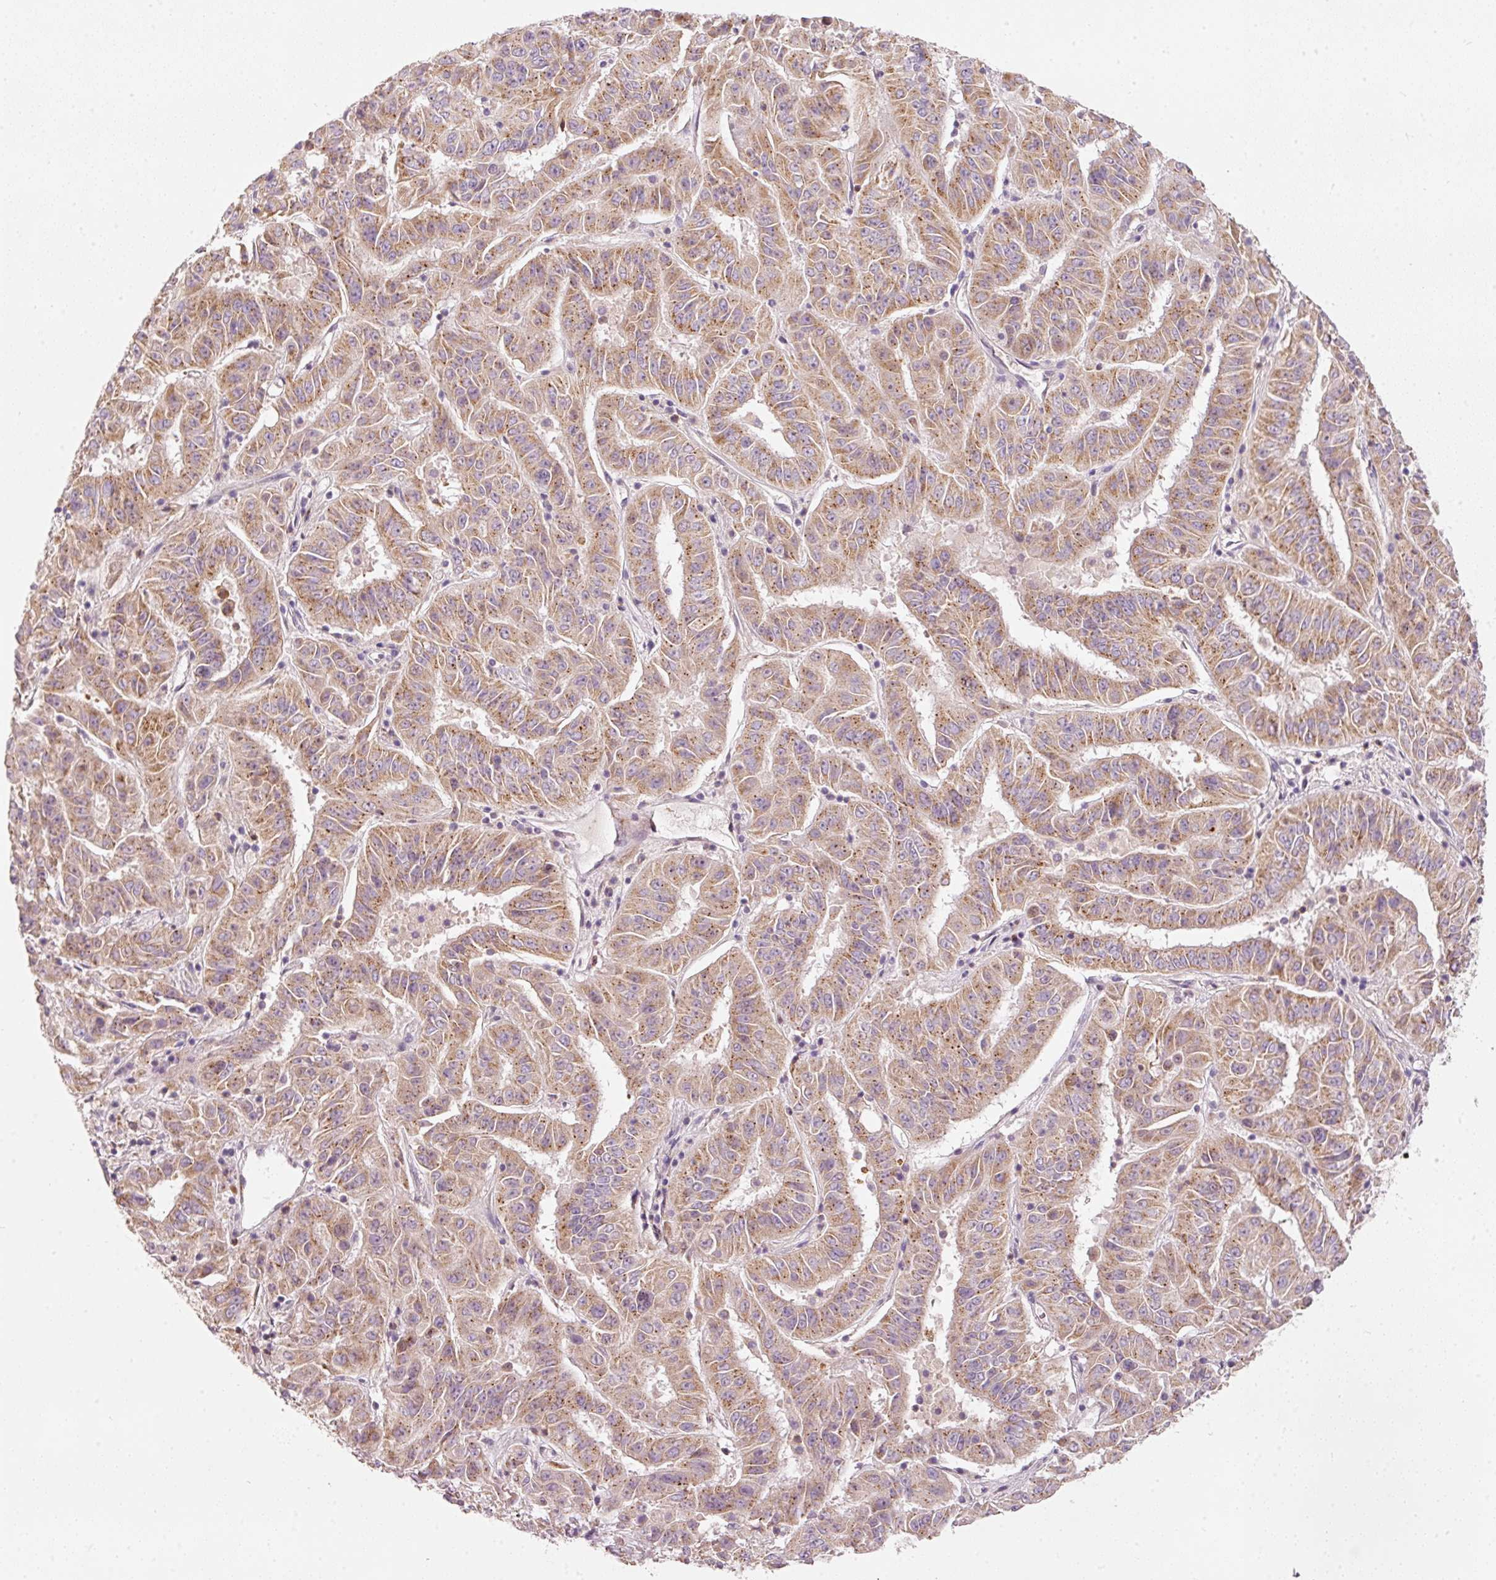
{"staining": {"intensity": "moderate", "quantity": ">75%", "location": "cytoplasmic/membranous"}, "tissue": "pancreatic cancer", "cell_type": "Tumor cells", "image_type": "cancer", "snomed": [{"axis": "morphology", "description": "Adenocarcinoma, NOS"}, {"axis": "topography", "description": "Pancreas"}], "caption": "Immunohistochemistry (IHC) of human pancreatic cancer shows medium levels of moderate cytoplasmic/membranous staining in approximately >75% of tumor cells. (Stains: DAB in brown, nuclei in blue, Microscopy: brightfield microscopy at high magnification).", "gene": "KLHL21", "patient": {"sex": "male", "age": 63}}